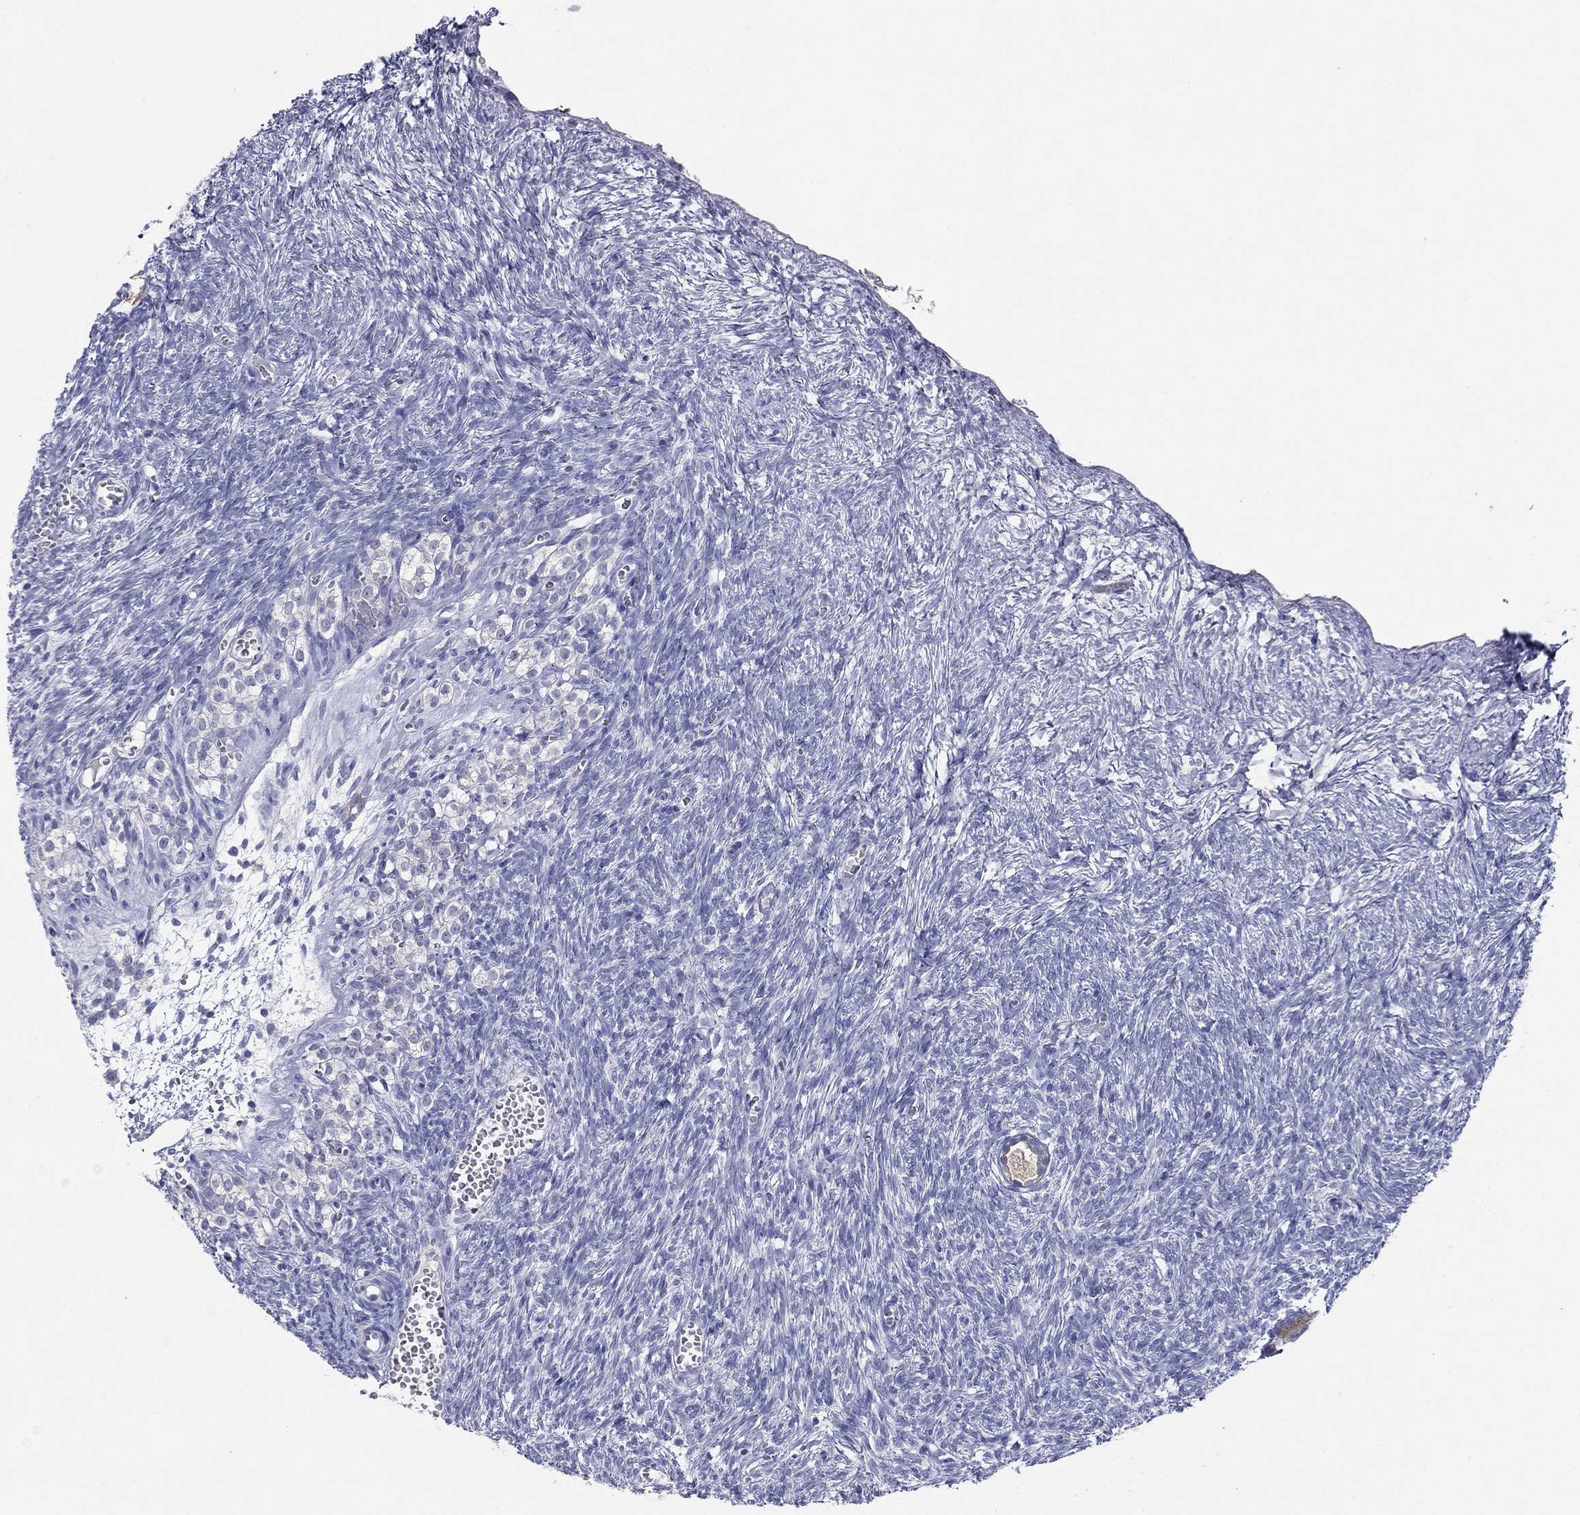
{"staining": {"intensity": "moderate", "quantity": ">75%", "location": "cytoplasmic/membranous"}, "tissue": "ovary", "cell_type": "Follicle cells", "image_type": "normal", "snomed": [{"axis": "morphology", "description": "Normal tissue, NOS"}, {"axis": "topography", "description": "Ovary"}], "caption": "IHC staining of unremarkable ovary, which shows medium levels of moderate cytoplasmic/membranous positivity in approximately >75% of follicle cells indicating moderate cytoplasmic/membranous protein positivity. The staining was performed using DAB (3,3'-diaminobenzidine) (brown) for protein detection and nuclei were counterstained in hematoxylin (blue).", "gene": "PLS1", "patient": {"sex": "female", "age": 43}}